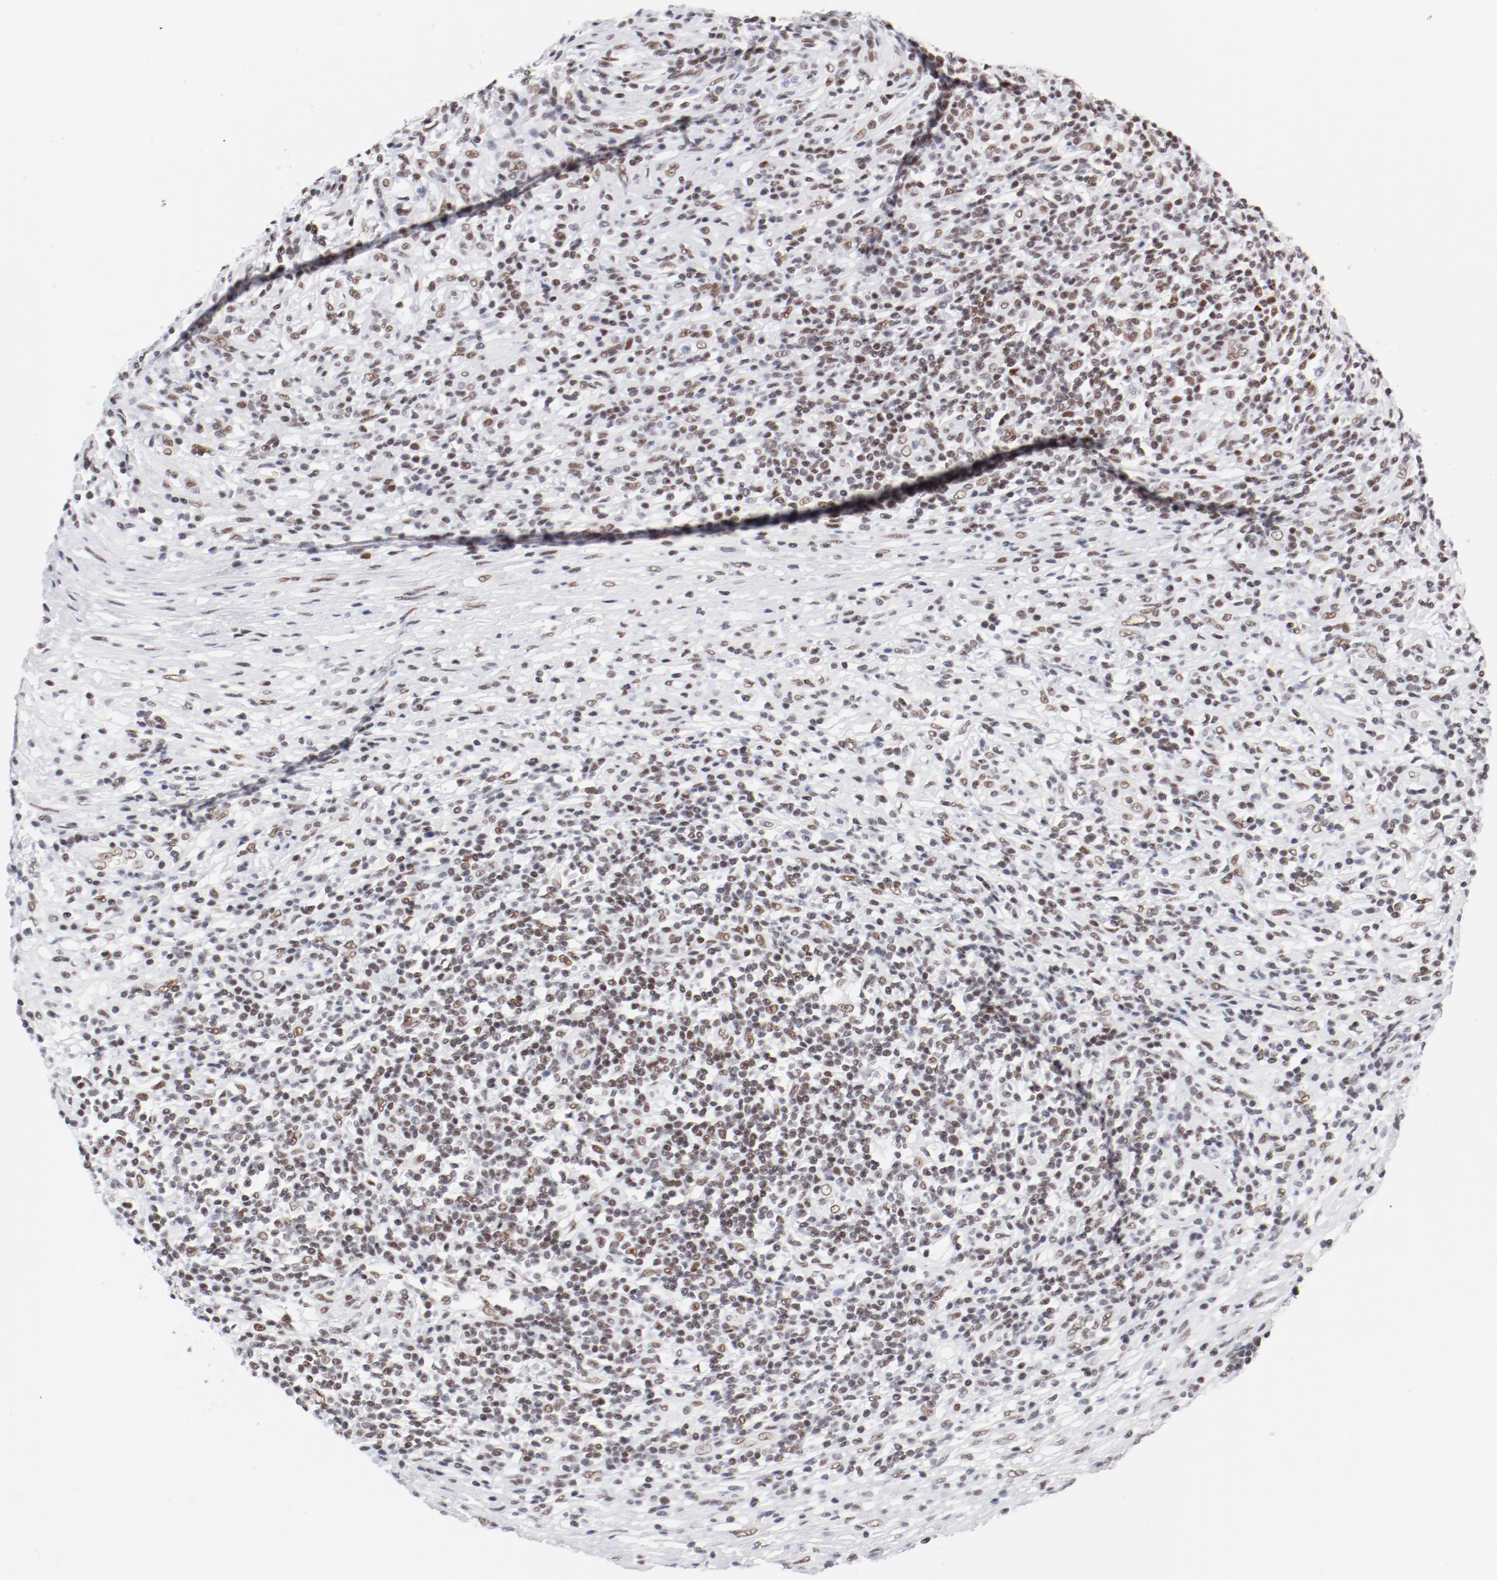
{"staining": {"intensity": "weak", "quantity": "25%-75%", "location": "nuclear"}, "tissue": "lymphoma", "cell_type": "Tumor cells", "image_type": "cancer", "snomed": [{"axis": "morphology", "description": "Malignant lymphoma, non-Hodgkin's type, High grade"}, {"axis": "topography", "description": "Lymph node"}], "caption": "Protein expression by immunohistochemistry exhibits weak nuclear positivity in about 25%-75% of tumor cells in malignant lymphoma, non-Hodgkin's type (high-grade). The staining was performed using DAB (3,3'-diaminobenzidine), with brown indicating positive protein expression. Nuclei are stained blue with hematoxylin.", "gene": "ATF2", "patient": {"sex": "female", "age": 84}}